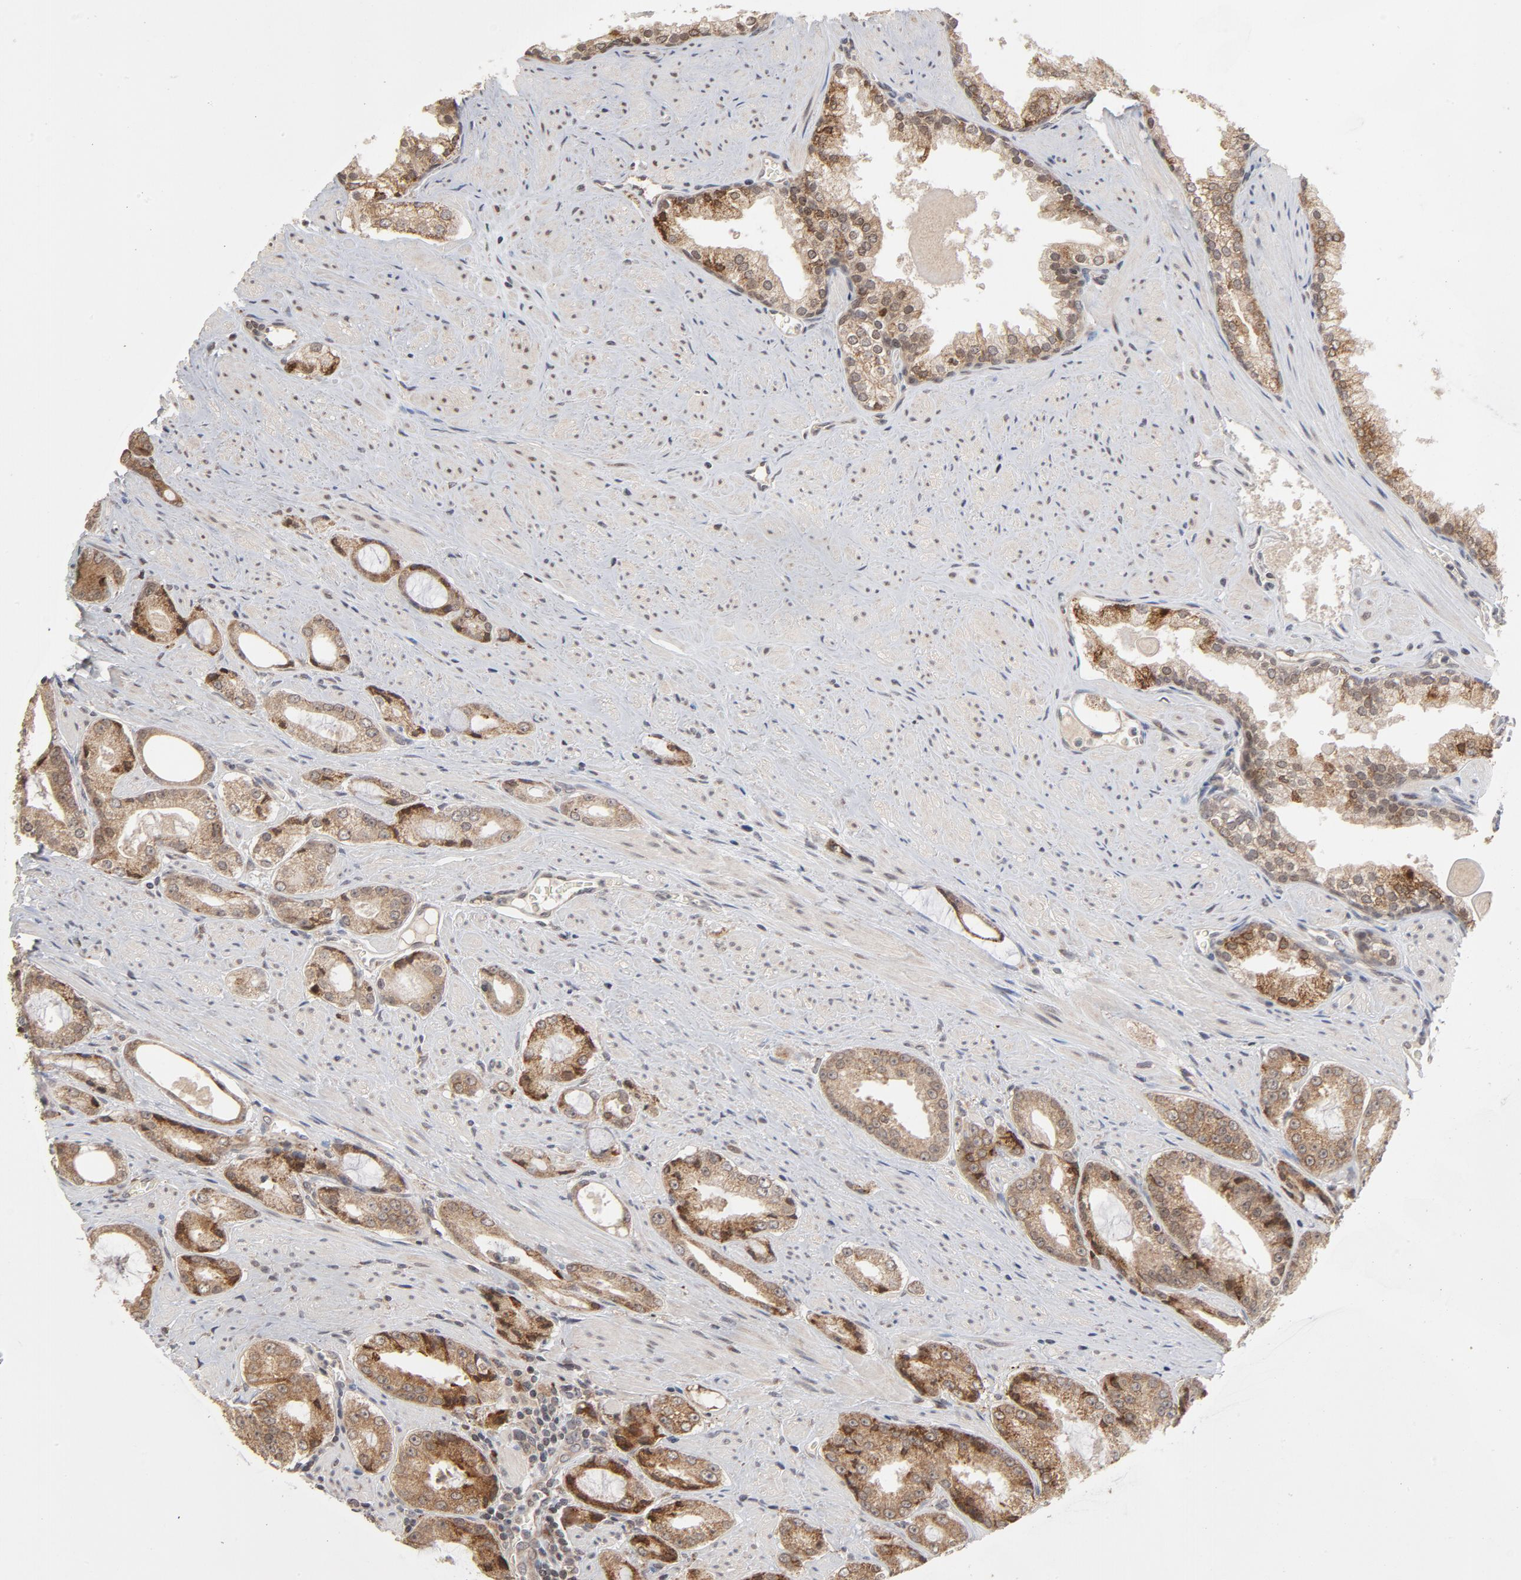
{"staining": {"intensity": "moderate", "quantity": ">75%", "location": "cytoplasmic/membranous,nuclear"}, "tissue": "prostate cancer", "cell_type": "Tumor cells", "image_type": "cancer", "snomed": [{"axis": "morphology", "description": "Adenocarcinoma, Medium grade"}, {"axis": "topography", "description": "Prostate"}], "caption": "Protein expression analysis of prostate cancer (medium-grade adenocarcinoma) demonstrates moderate cytoplasmic/membranous and nuclear staining in about >75% of tumor cells.", "gene": "ARIH1", "patient": {"sex": "male", "age": 60}}